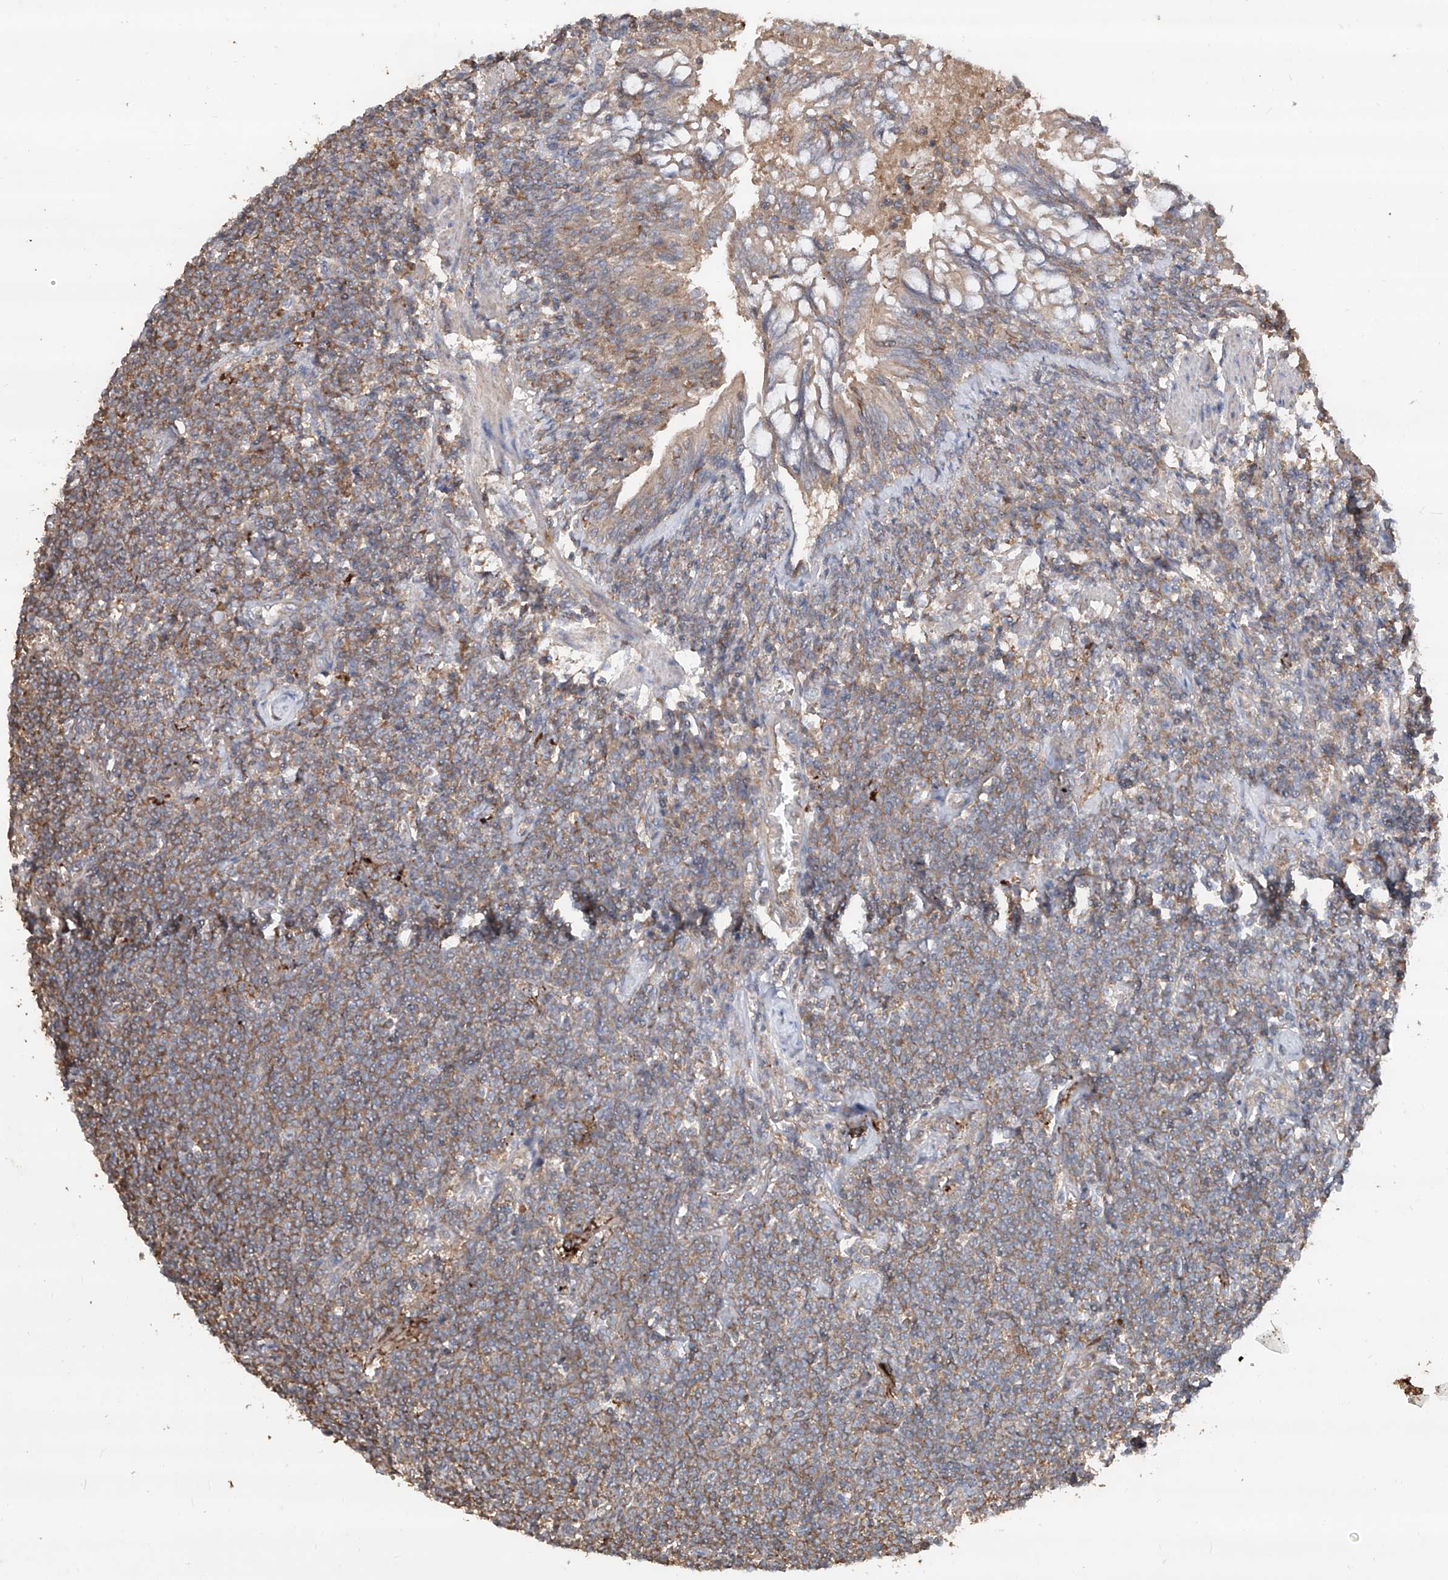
{"staining": {"intensity": "moderate", "quantity": "25%-75%", "location": "cytoplasmic/membranous"}, "tissue": "lymphoma", "cell_type": "Tumor cells", "image_type": "cancer", "snomed": [{"axis": "morphology", "description": "Malignant lymphoma, non-Hodgkin's type, Low grade"}, {"axis": "topography", "description": "Lung"}], "caption": "Moderate cytoplasmic/membranous expression is seen in about 25%-75% of tumor cells in malignant lymphoma, non-Hodgkin's type (low-grade). (DAB IHC with brightfield microscopy, high magnification).", "gene": "EDN1", "patient": {"sex": "female", "age": 71}}